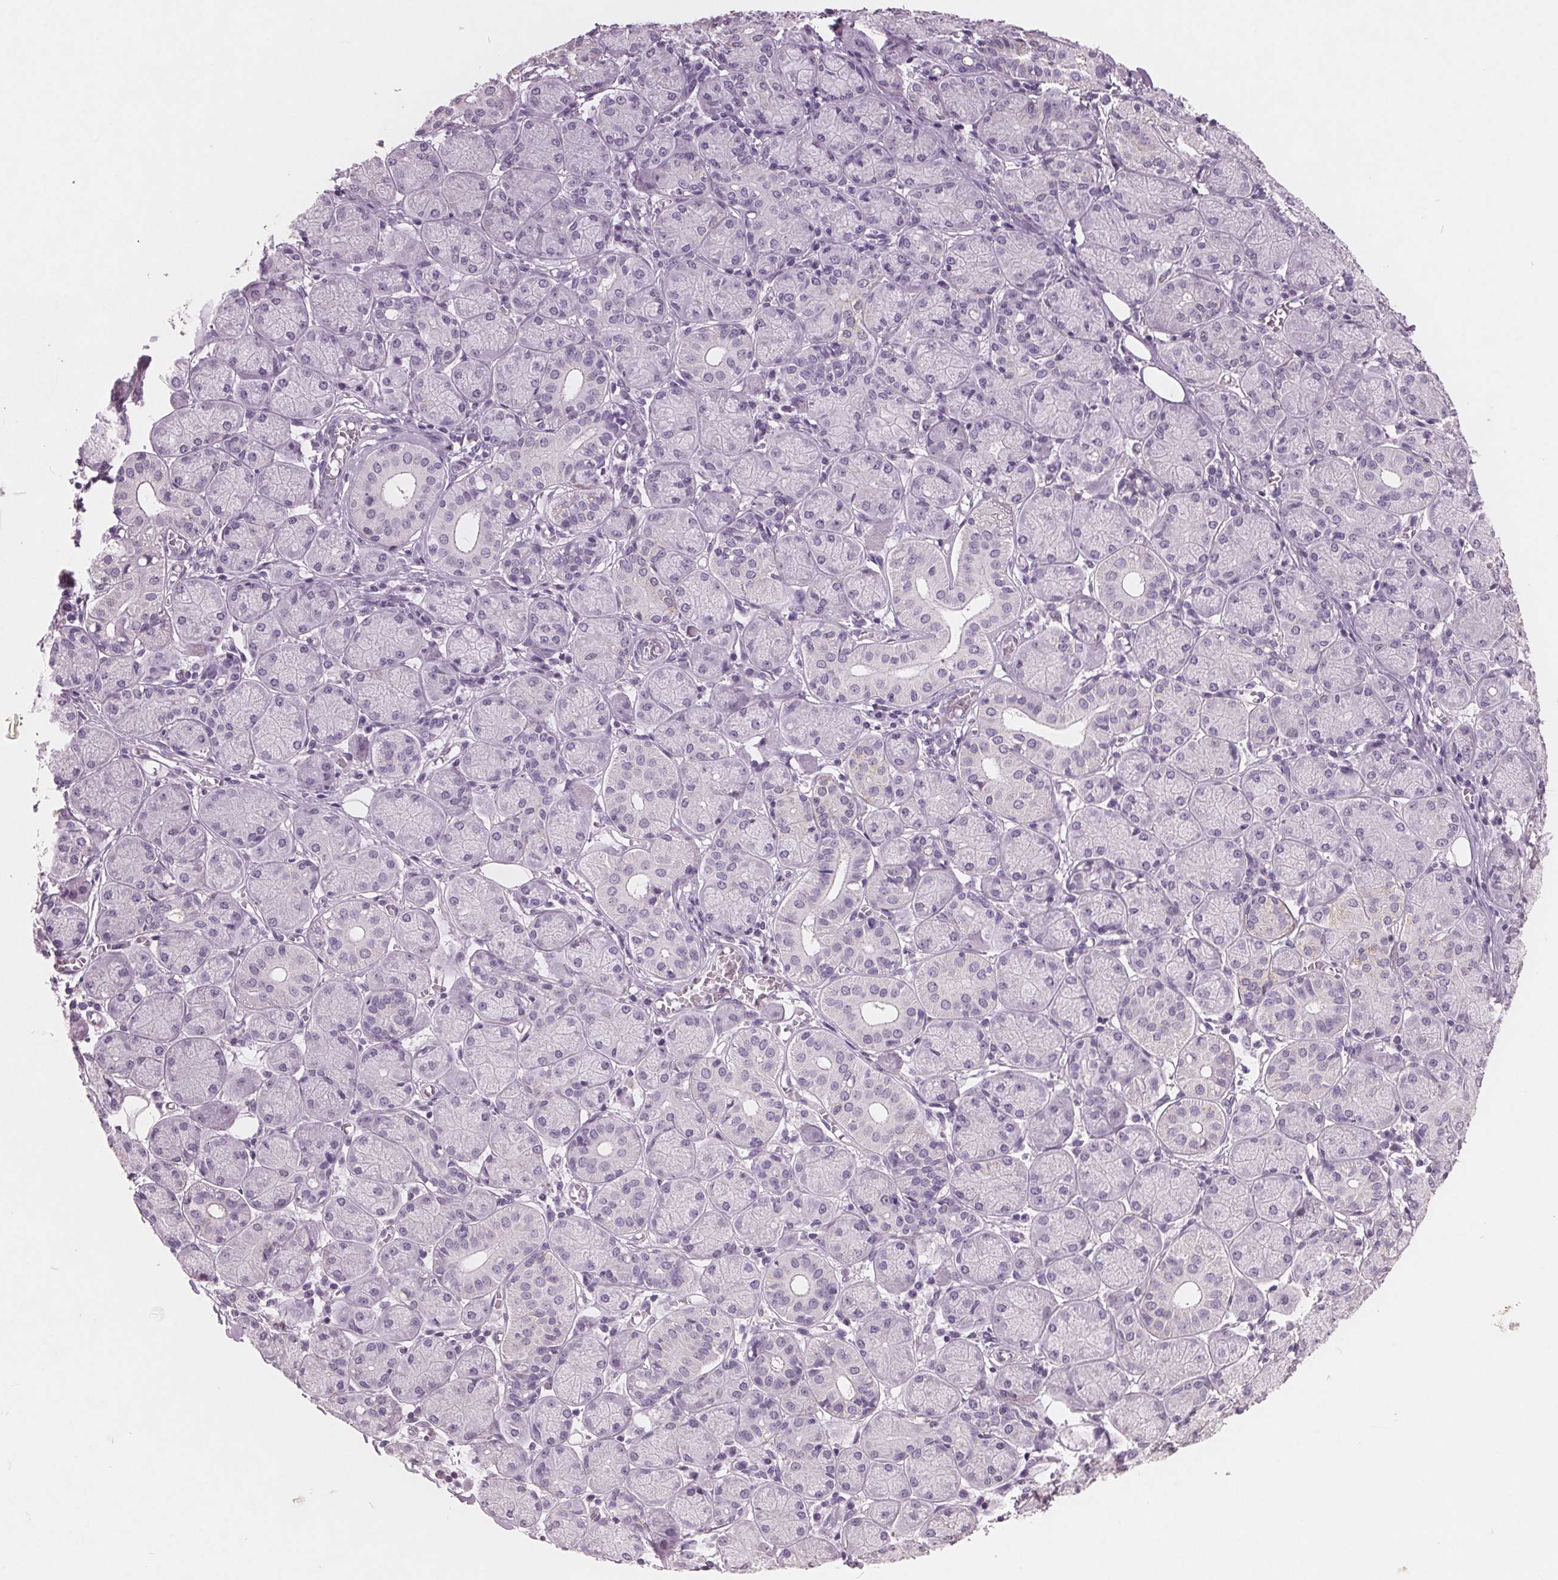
{"staining": {"intensity": "negative", "quantity": "none", "location": "none"}, "tissue": "salivary gland", "cell_type": "Glandular cells", "image_type": "normal", "snomed": [{"axis": "morphology", "description": "Normal tissue, NOS"}, {"axis": "topography", "description": "Salivary gland"}, {"axis": "topography", "description": "Peripheral nerve tissue"}], "caption": "High magnification brightfield microscopy of unremarkable salivary gland stained with DAB (3,3'-diaminobenzidine) (brown) and counterstained with hematoxylin (blue): glandular cells show no significant positivity. The staining was performed using DAB to visualize the protein expression in brown, while the nuclei were stained in blue with hematoxylin (Magnification: 20x).", "gene": "PTPN14", "patient": {"sex": "female", "age": 24}}